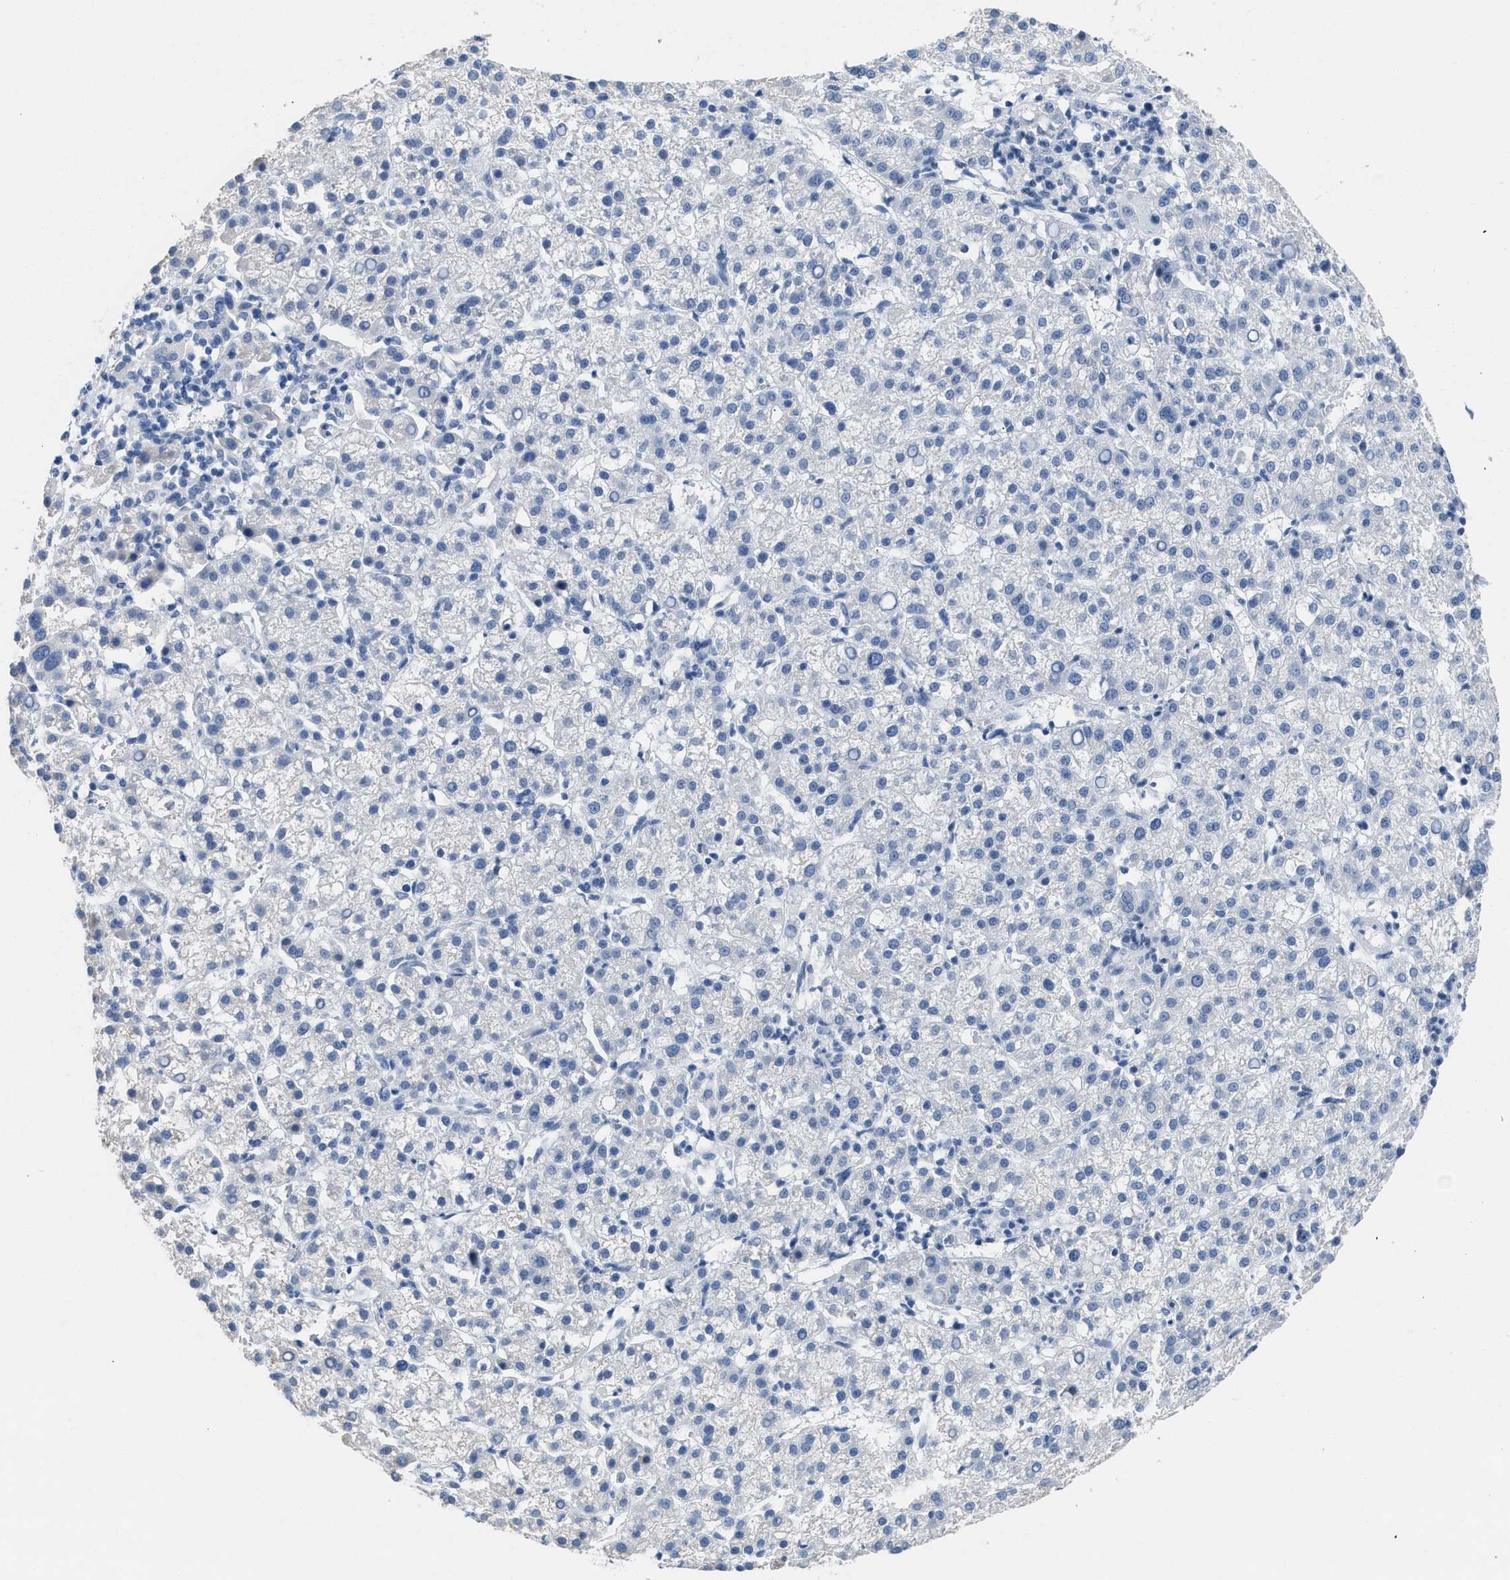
{"staining": {"intensity": "negative", "quantity": "none", "location": "none"}, "tissue": "liver cancer", "cell_type": "Tumor cells", "image_type": "cancer", "snomed": [{"axis": "morphology", "description": "Carcinoma, Hepatocellular, NOS"}, {"axis": "topography", "description": "Liver"}], "caption": "Immunohistochemistry (IHC) micrograph of human liver hepatocellular carcinoma stained for a protein (brown), which demonstrates no expression in tumor cells.", "gene": "TERF2IP", "patient": {"sex": "female", "age": 58}}